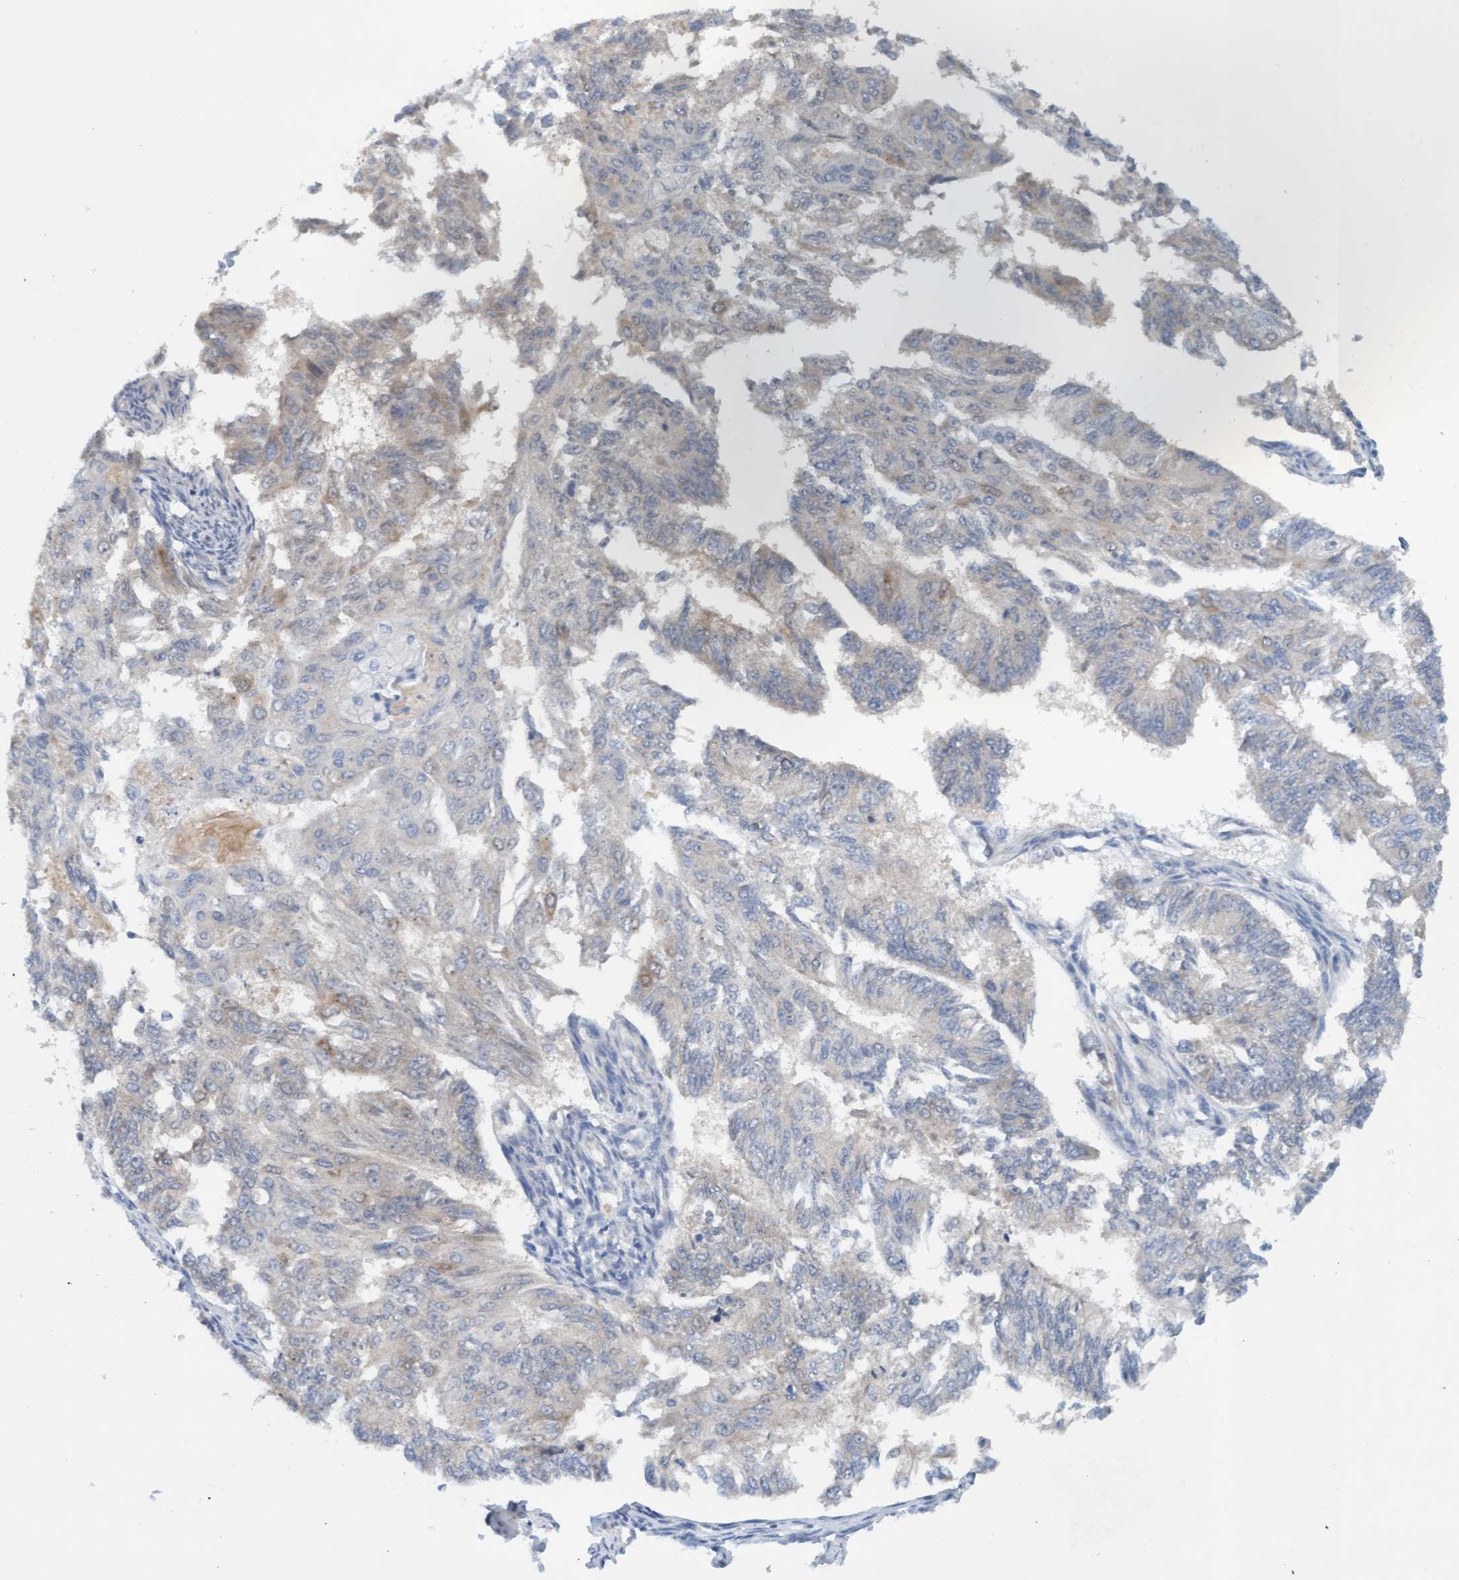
{"staining": {"intensity": "weak", "quantity": "<25%", "location": "cytoplasmic/membranous"}, "tissue": "endometrial cancer", "cell_type": "Tumor cells", "image_type": "cancer", "snomed": [{"axis": "morphology", "description": "Adenocarcinoma, NOS"}, {"axis": "topography", "description": "Endometrium"}], "caption": "The photomicrograph displays no staining of tumor cells in endometrial cancer (adenocarcinoma).", "gene": "AMZ2", "patient": {"sex": "female", "age": 32}}